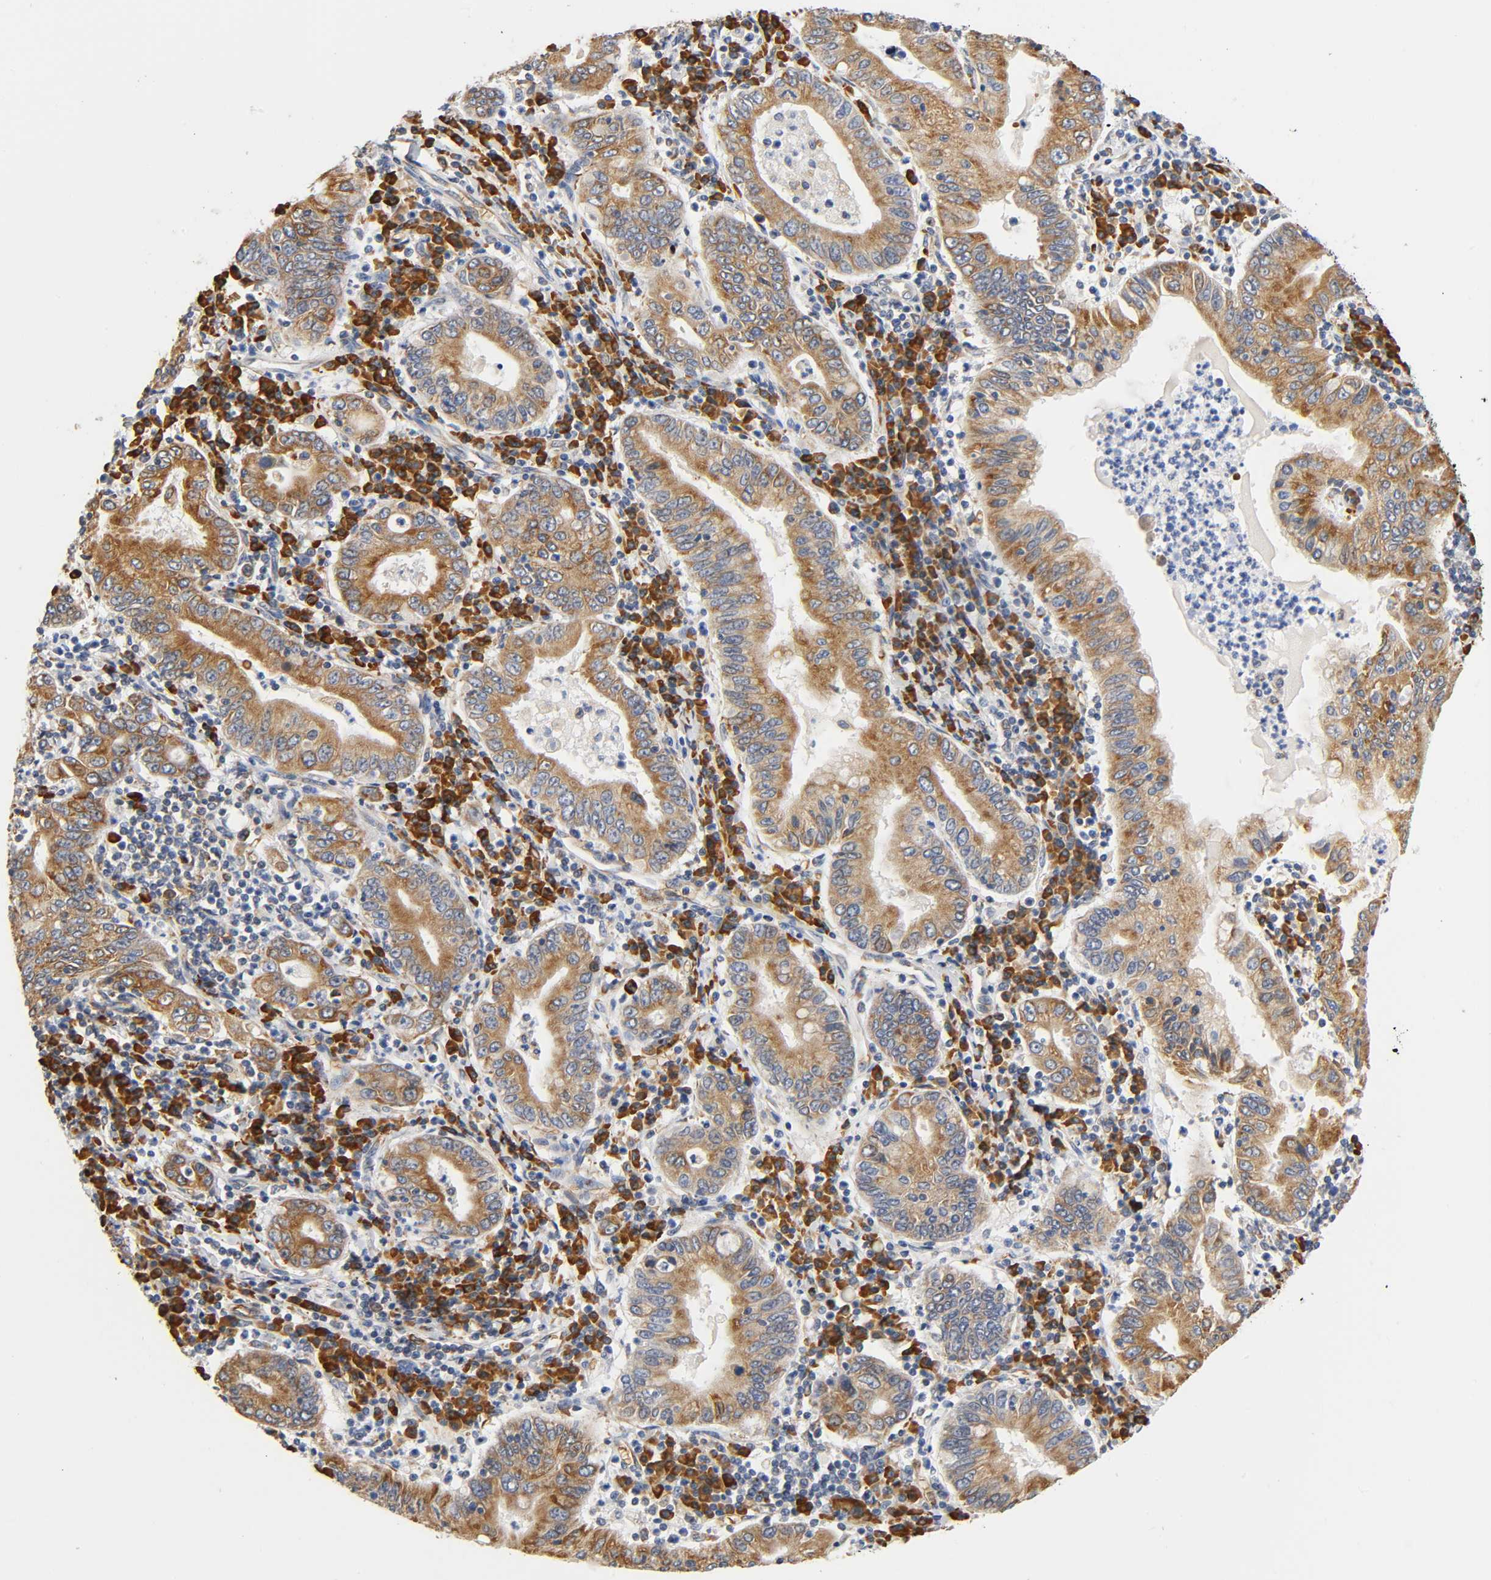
{"staining": {"intensity": "moderate", "quantity": ">75%", "location": "cytoplasmic/membranous"}, "tissue": "stomach cancer", "cell_type": "Tumor cells", "image_type": "cancer", "snomed": [{"axis": "morphology", "description": "Normal tissue, NOS"}, {"axis": "morphology", "description": "Adenocarcinoma, NOS"}, {"axis": "topography", "description": "Esophagus"}, {"axis": "topography", "description": "Stomach, upper"}, {"axis": "topography", "description": "Peripheral nerve tissue"}], "caption": "Protein expression analysis of stomach cancer (adenocarcinoma) exhibits moderate cytoplasmic/membranous staining in about >75% of tumor cells.", "gene": "UCKL1", "patient": {"sex": "male", "age": 62}}